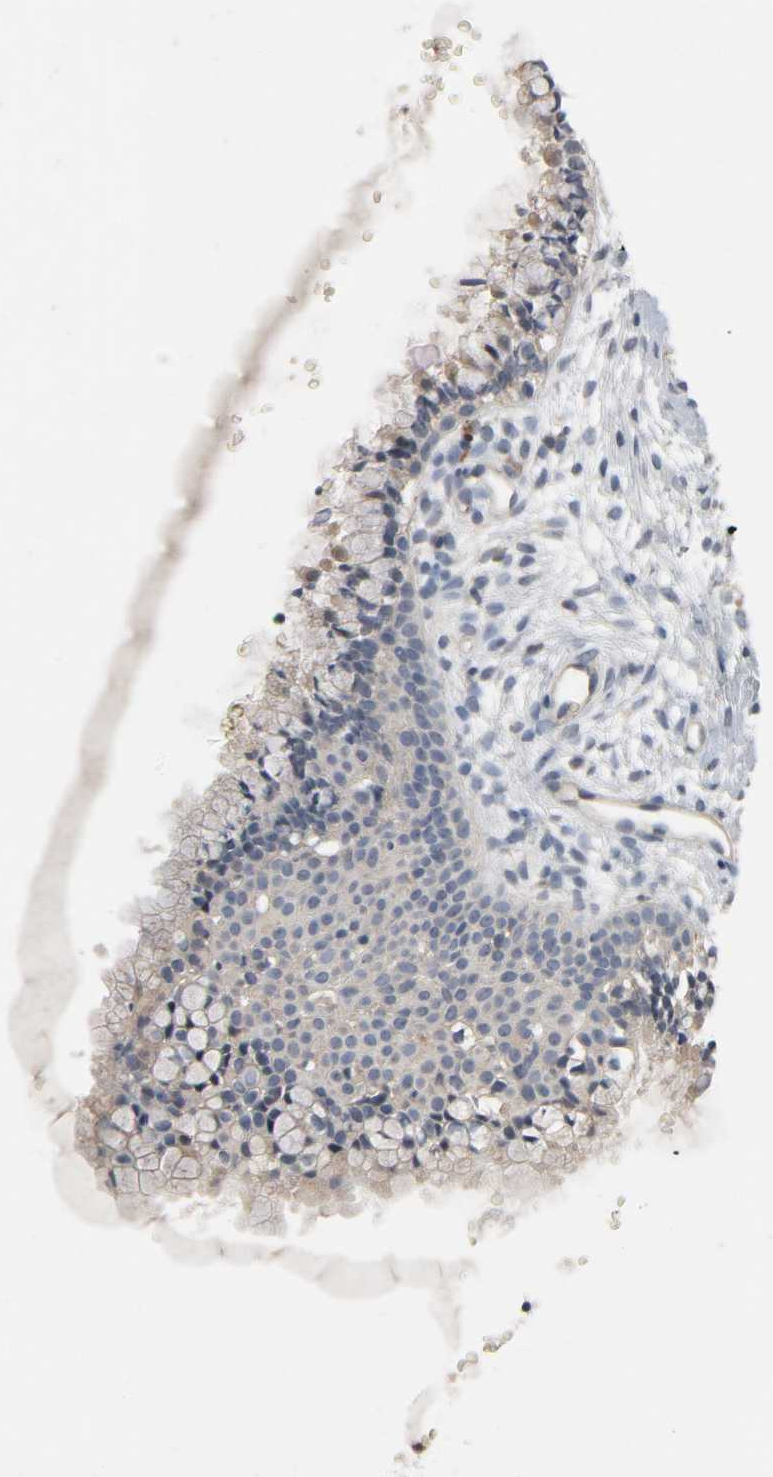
{"staining": {"intensity": "weak", "quantity": ">75%", "location": "cytoplasmic/membranous"}, "tissue": "cervix", "cell_type": "Glandular cells", "image_type": "normal", "snomed": [{"axis": "morphology", "description": "Normal tissue, NOS"}, {"axis": "topography", "description": "Cervix"}], "caption": "This histopathology image reveals IHC staining of benign cervix, with low weak cytoplasmic/membranous expression in approximately >75% of glandular cells.", "gene": "CD4", "patient": {"sex": "female", "age": 46}}